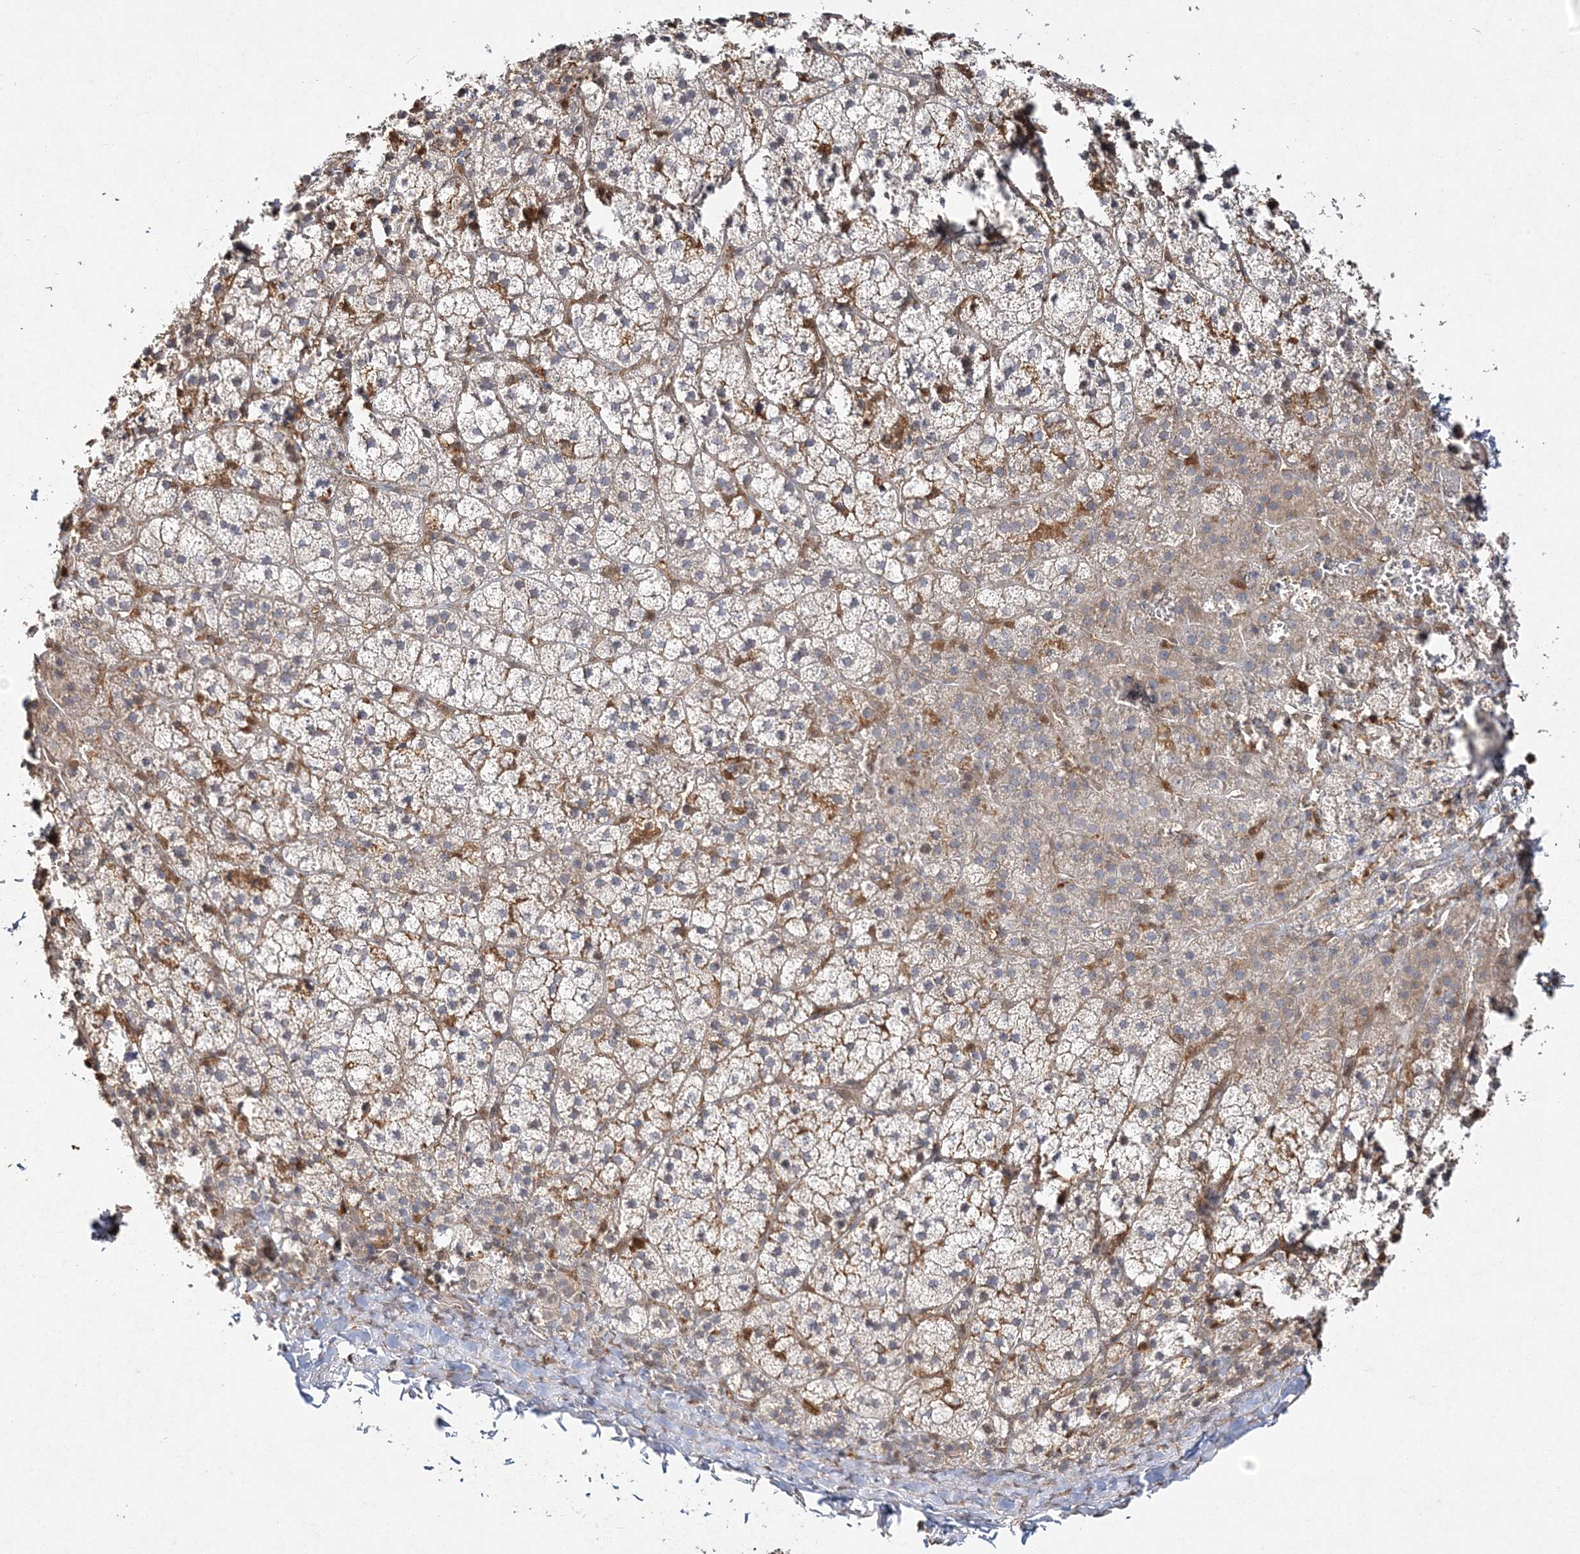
{"staining": {"intensity": "moderate", "quantity": "<25%", "location": "cytoplasmic/membranous"}, "tissue": "adrenal gland", "cell_type": "Glandular cells", "image_type": "normal", "snomed": [{"axis": "morphology", "description": "Normal tissue, NOS"}, {"axis": "topography", "description": "Adrenal gland"}], "caption": "Immunohistochemical staining of normal human adrenal gland displays <25% levels of moderate cytoplasmic/membranous protein expression in approximately <25% of glandular cells.", "gene": "S100A11", "patient": {"sex": "female", "age": 44}}